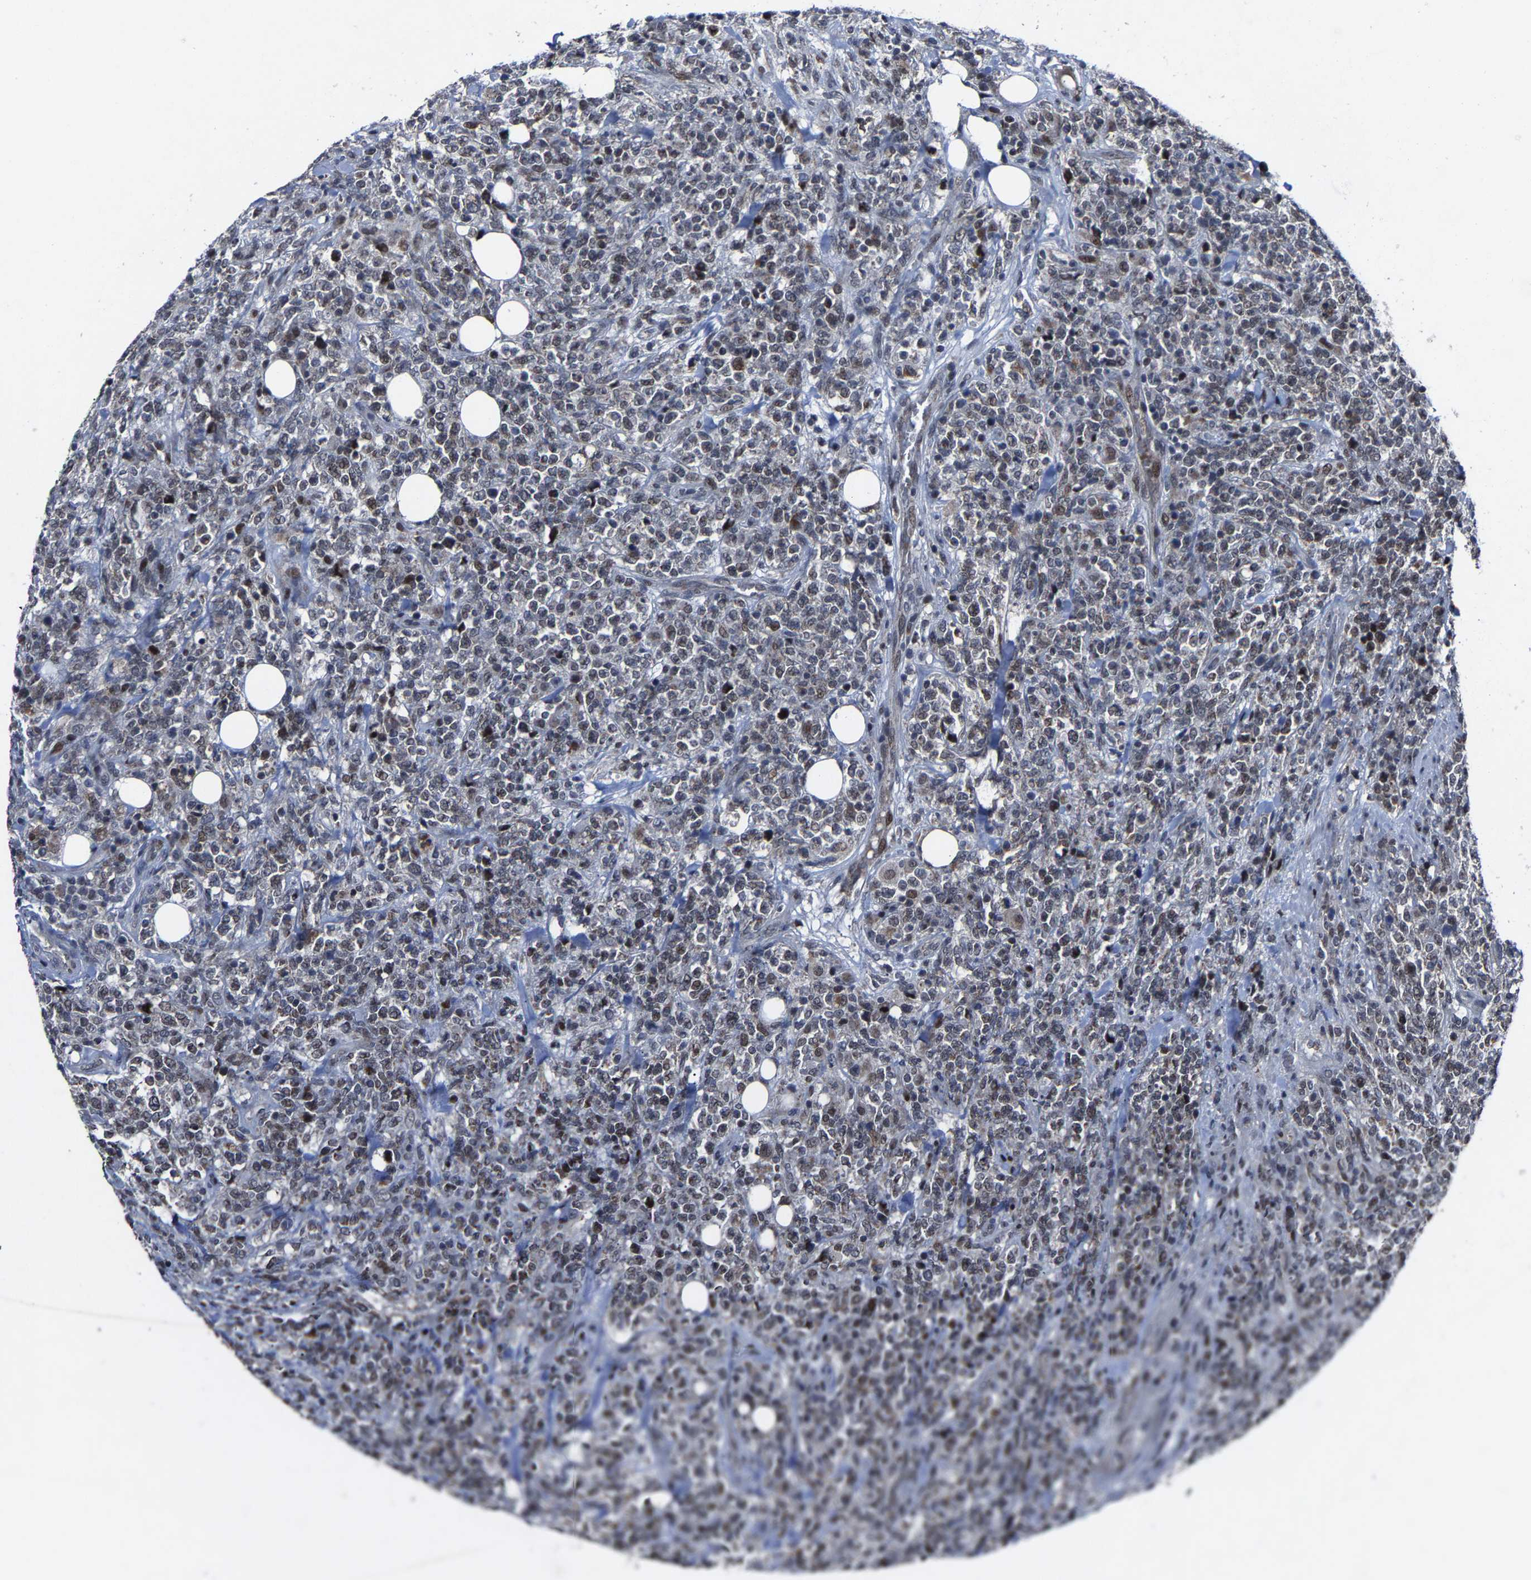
{"staining": {"intensity": "weak", "quantity": ">75%", "location": "nuclear"}, "tissue": "lymphoma", "cell_type": "Tumor cells", "image_type": "cancer", "snomed": [{"axis": "morphology", "description": "Malignant lymphoma, non-Hodgkin's type, High grade"}, {"axis": "topography", "description": "Soft tissue"}], "caption": "The immunohistochemical stain labels weak nuclear positivity in tumor cells of lymphoma tissue.", "gene": "LSM8", "patient": {"sex": "male", "age": 18}}